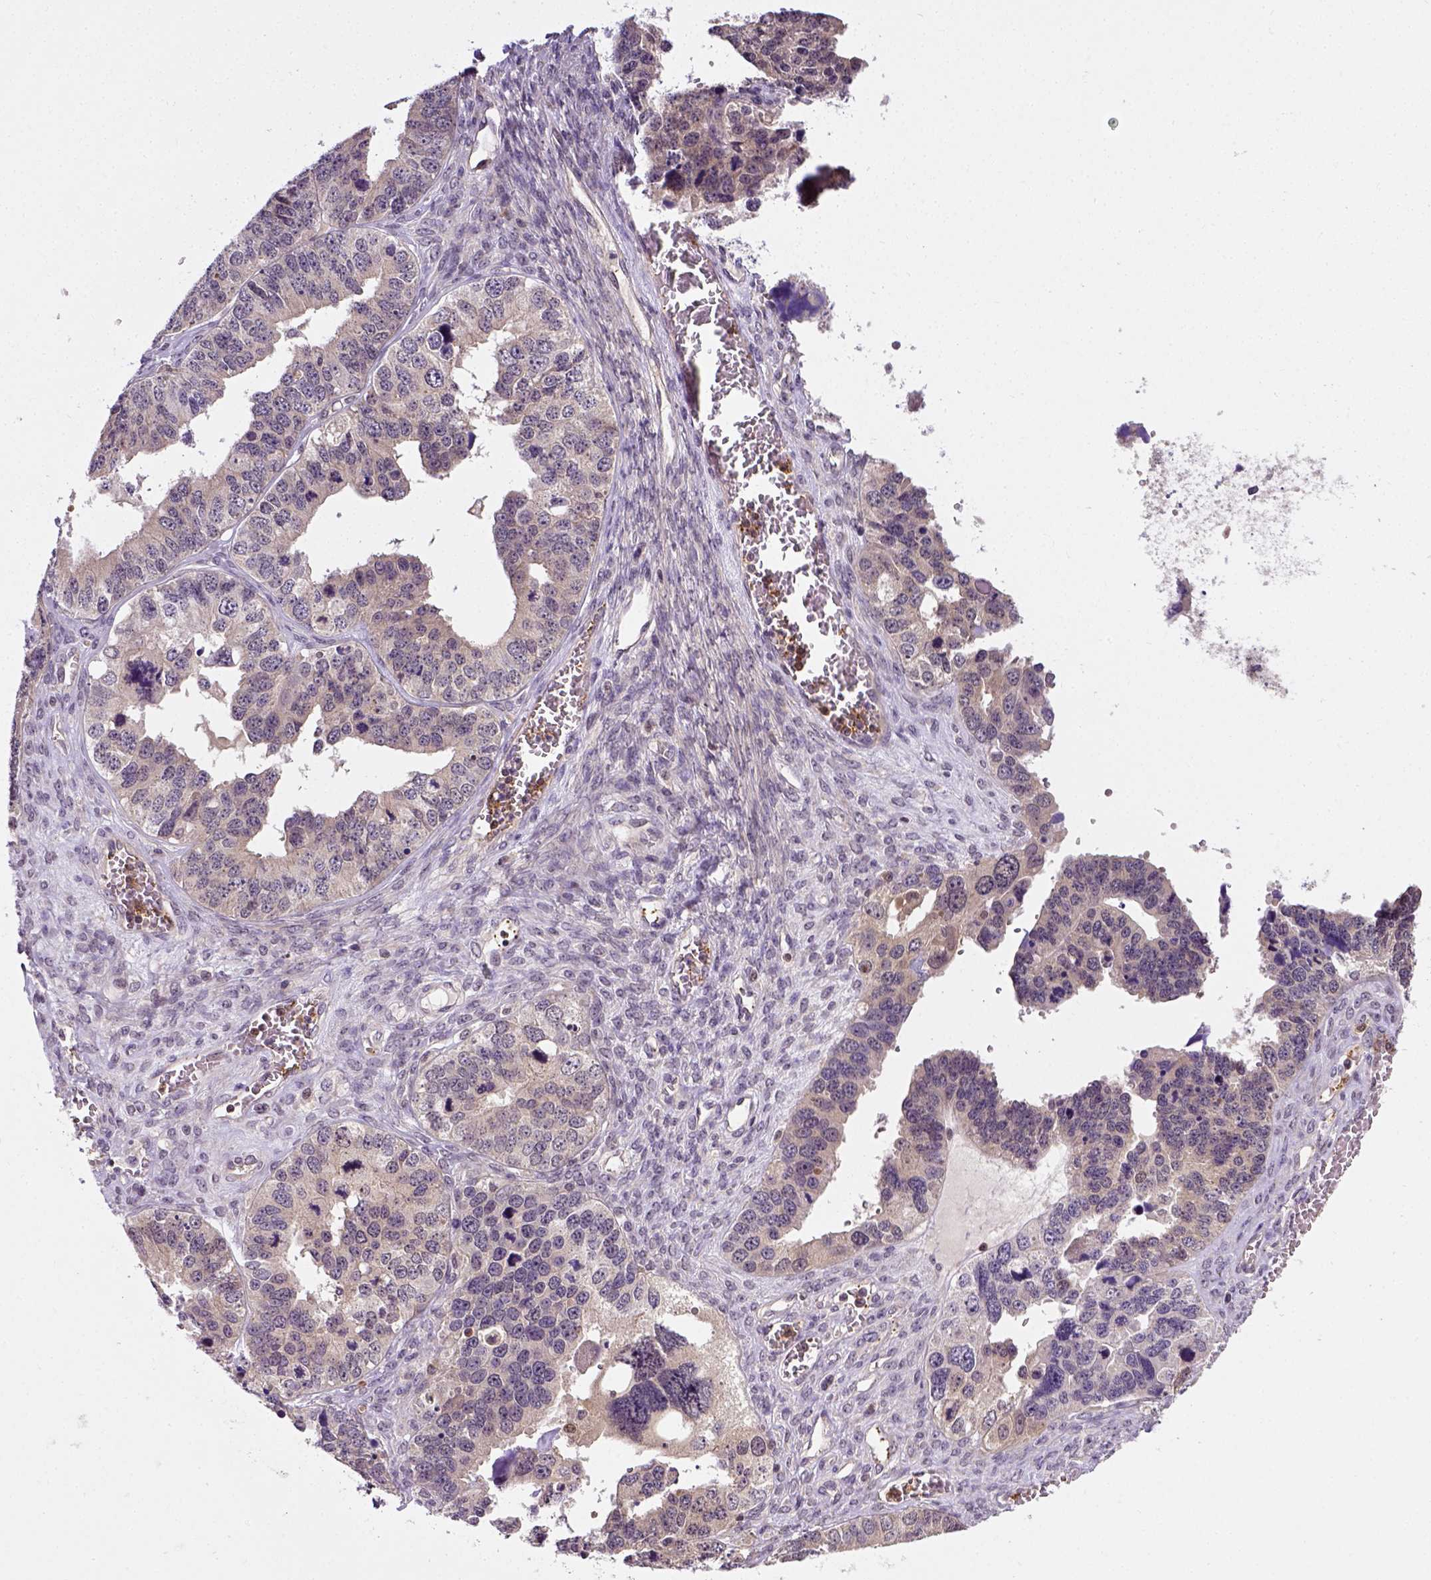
{"staining": {"intensity": "negative", "quantity": "none", "location": "none"}, "tissue": "ovarian cancer", "cell_type": "Tumor cells", "image_type": "cancer", "snomed": [{"axis": "morphology", "description": "Cystadenocarcinoma, serous, NOS"}, {"axis": "topography", "description": "Ovary"}], "caption": "This is an immunohistochemistry (IHC) image of ovarian cancer. There is no expression in tumor cells.", "gene": "MATK", "patient": {"sex": "female", "age": 76}}